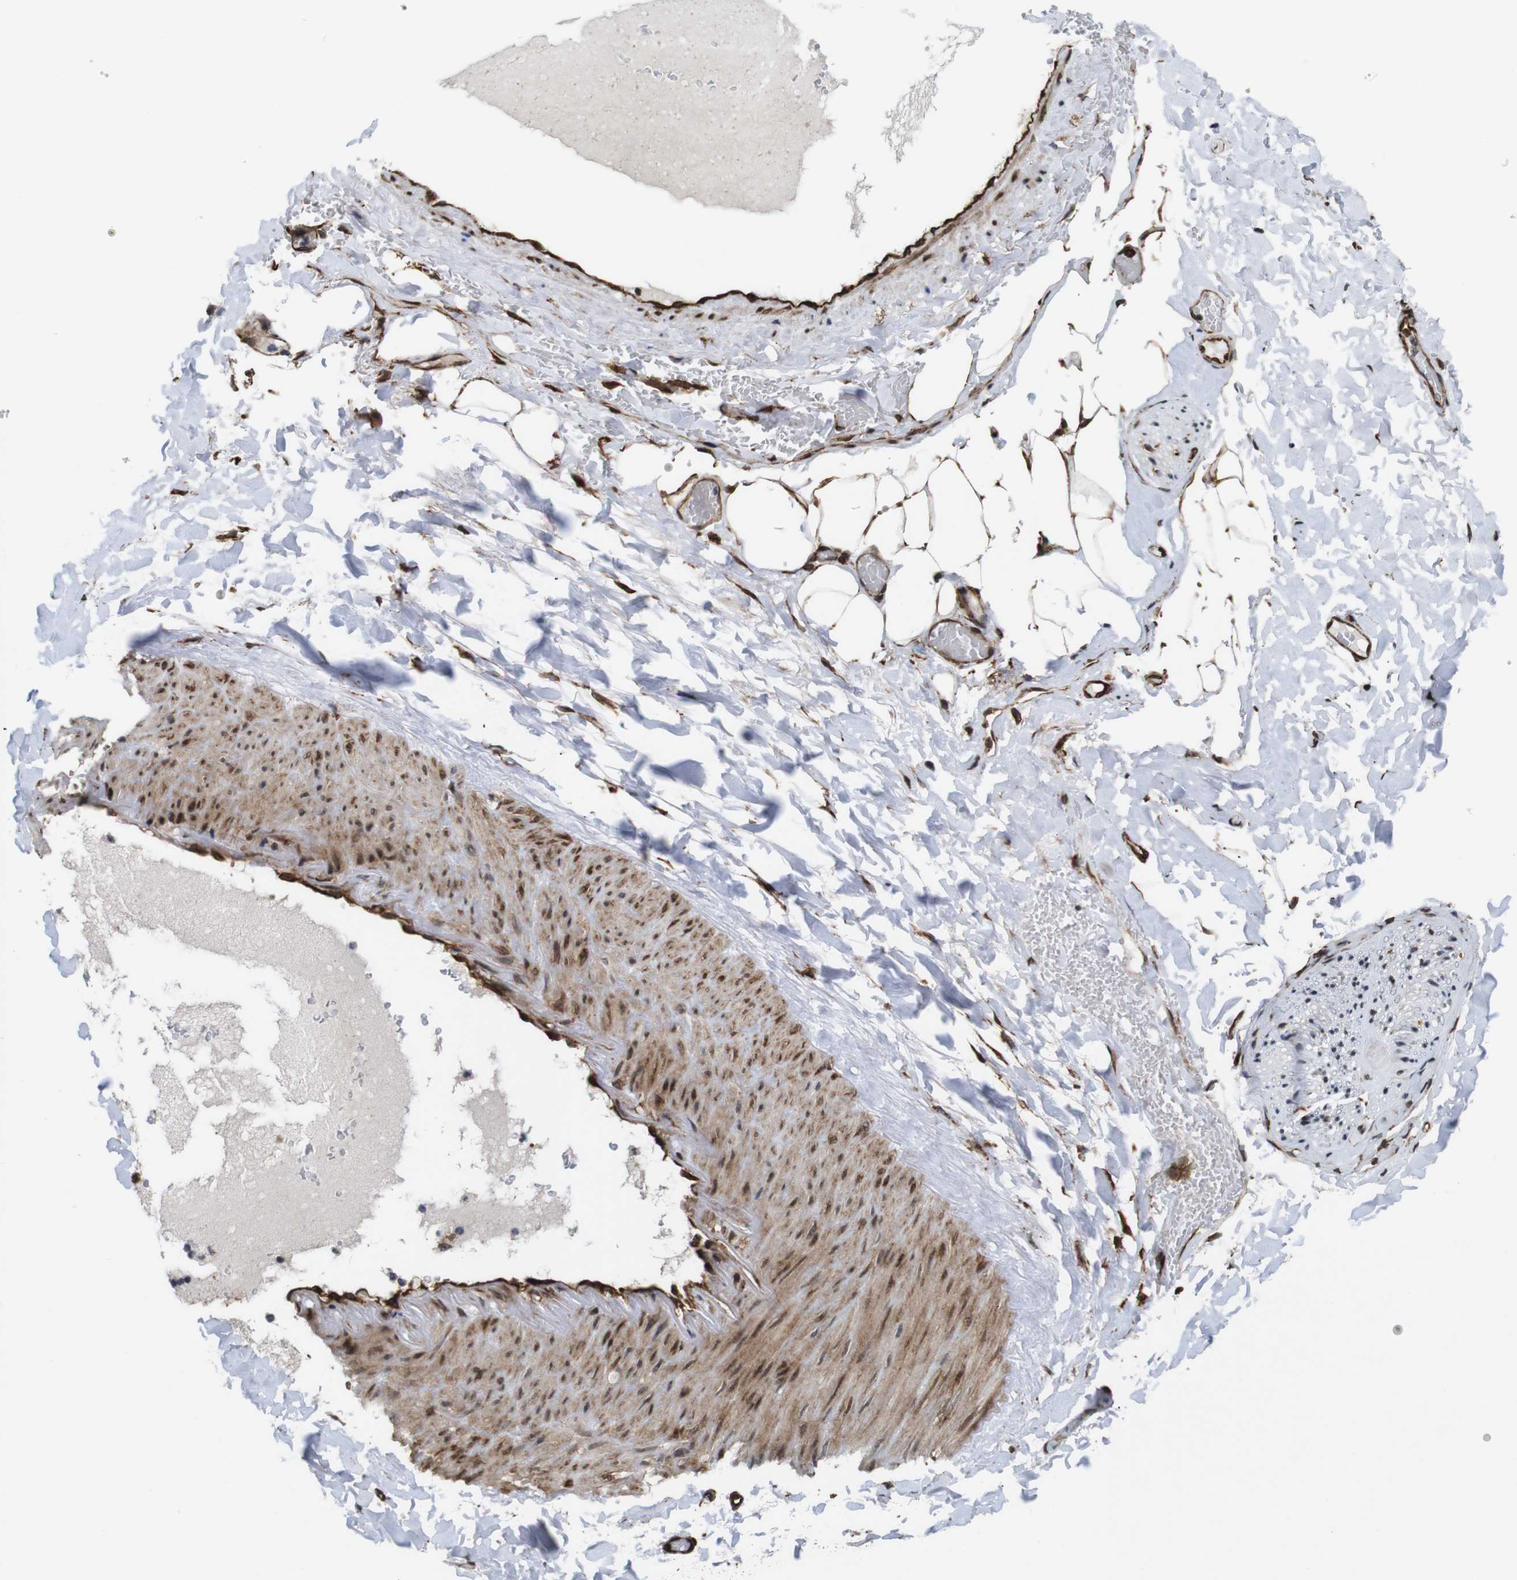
{"staining": {"intensity": "moderate", "quantity": "25%-75%", "location": "cytoplasmic/membranous,nuclear"}, "tissue": "adipose tissue", "cell_type": "Adipocytes", "image_type": "normal", "snomed": [{"axis": "morphology", "description": "Normal tissue, NOS"}, {"axis": "topography", "description": "Peripheral nerve tissue"}], "caption": "A medium amount of moderate cytoplasmic/membranous,nuclear expression is present in approximately 25%-75% of adipocytes in normal adipose tissue.", "gene": "EIF4G1", "patient": {"sex": "male", "age": 70}}